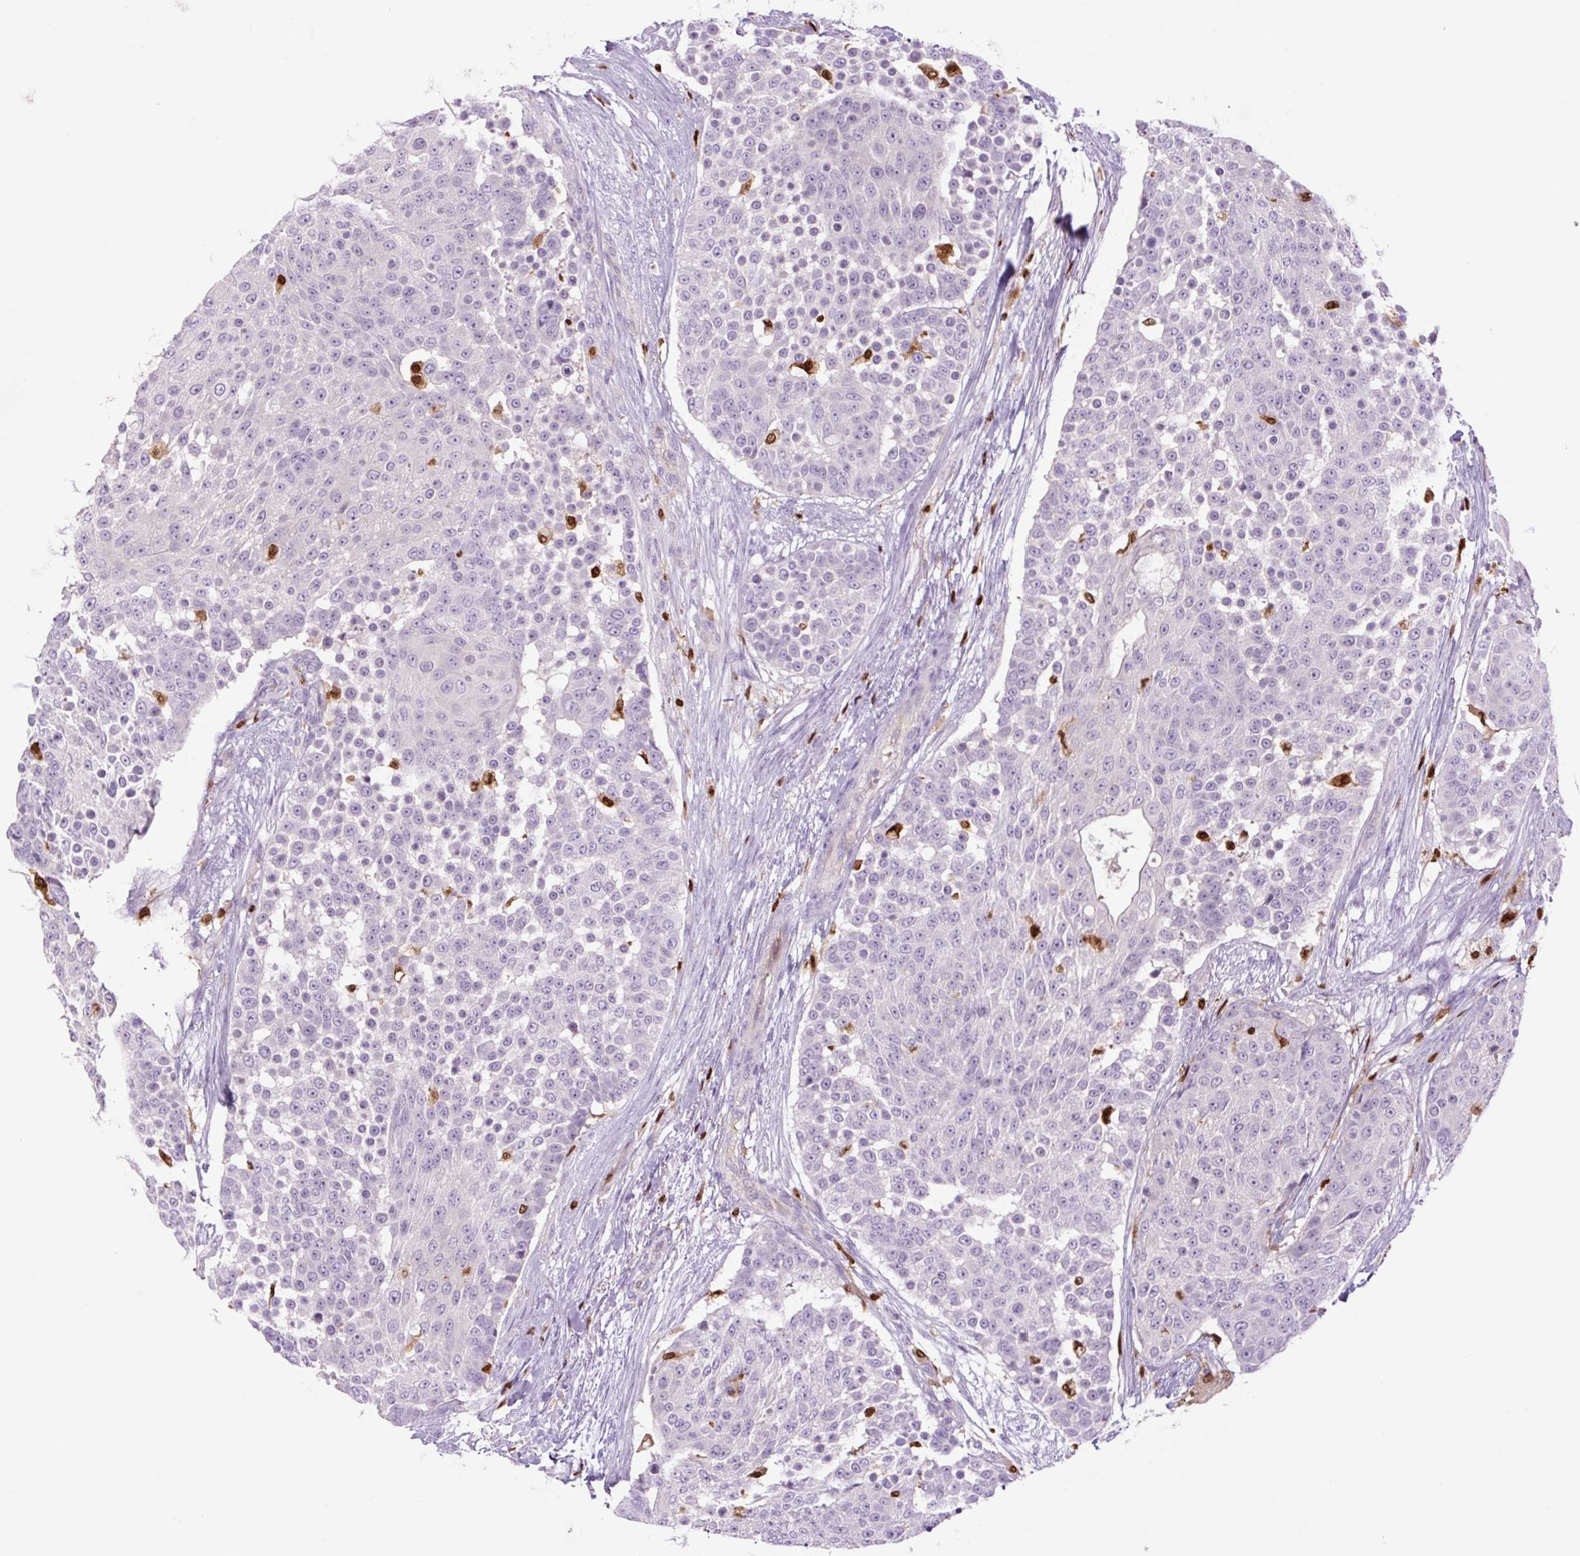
{"staining": {"intensity": "negative", "quantity": "none", "location": "none"}, "tissue": "urothelial cancer", "cell_type": "Tumor cells", "image_type": "cancer", "snomed": [{"axis": "morphology", "description": "Urothelial carcinoma, High grade"}, {"axis": "topography", "description": "Urinary bladder"}], "caption": "Immunohistochemical staining of human urothelial carcinoma (high-grade) reveals no significant positivity in tumor cells.", "gene": "SPI1", "patient": {"sex": "female", "age": 63}}